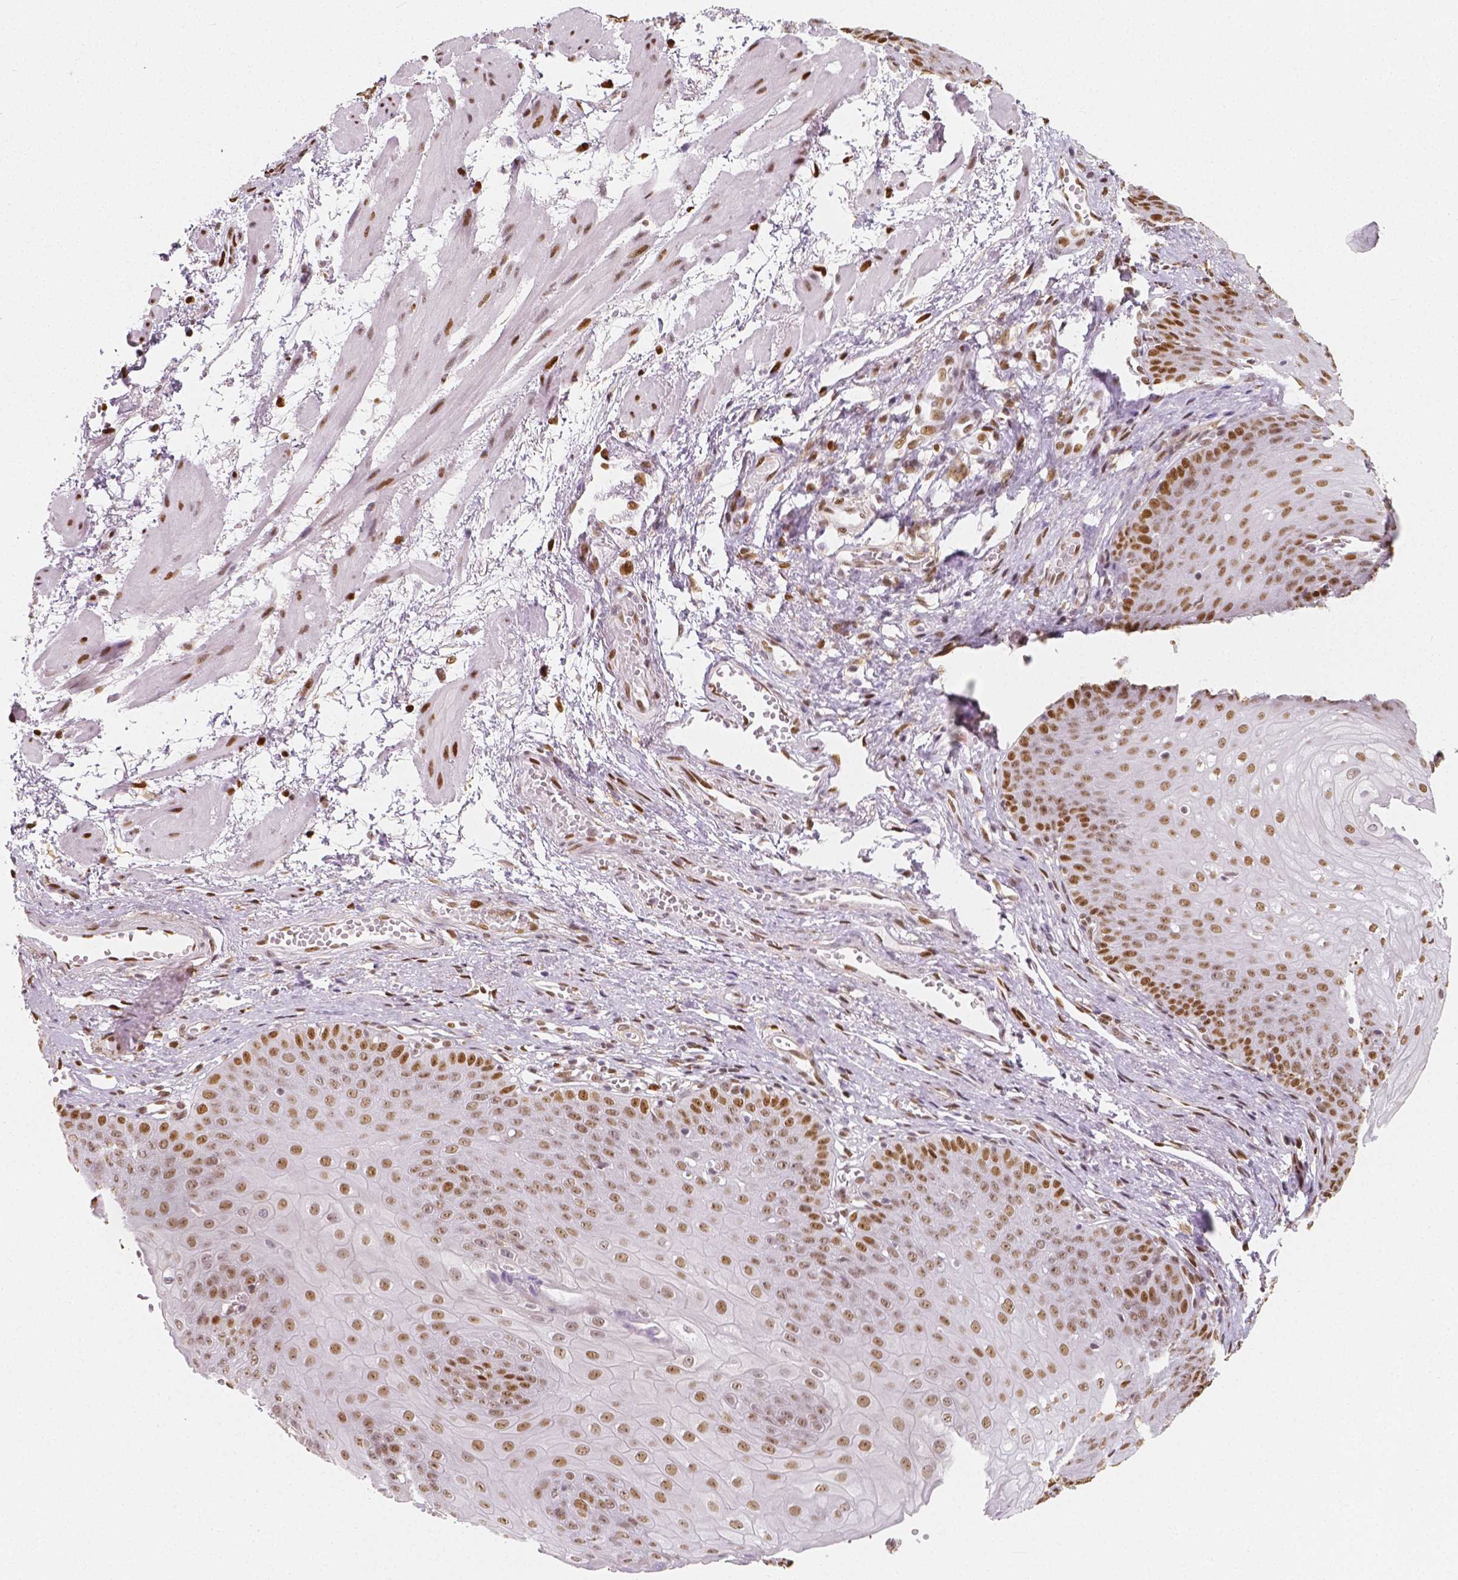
{"staining": {"intensity": "strong", "quantity": "25%-75%", "location": "nuclear"}, "tissue": "esophagus", "cell_type": "Squamous epithelial cells", "image_type": "normal", "snomed": [{"axis": "morphology", "description": "Normal tissue, NOS"}, {"axis": "topography", "description": "Esophagus"}], "caption": "Normal esophagus shows strong nuclear staining in approximately 25%-75% of squamous epithelial cells (DAB = brown stain, brightfield microscopy at high magnification)..", "gene": "NUCKS1", "patient": {"sex": "male", "age": 71}}